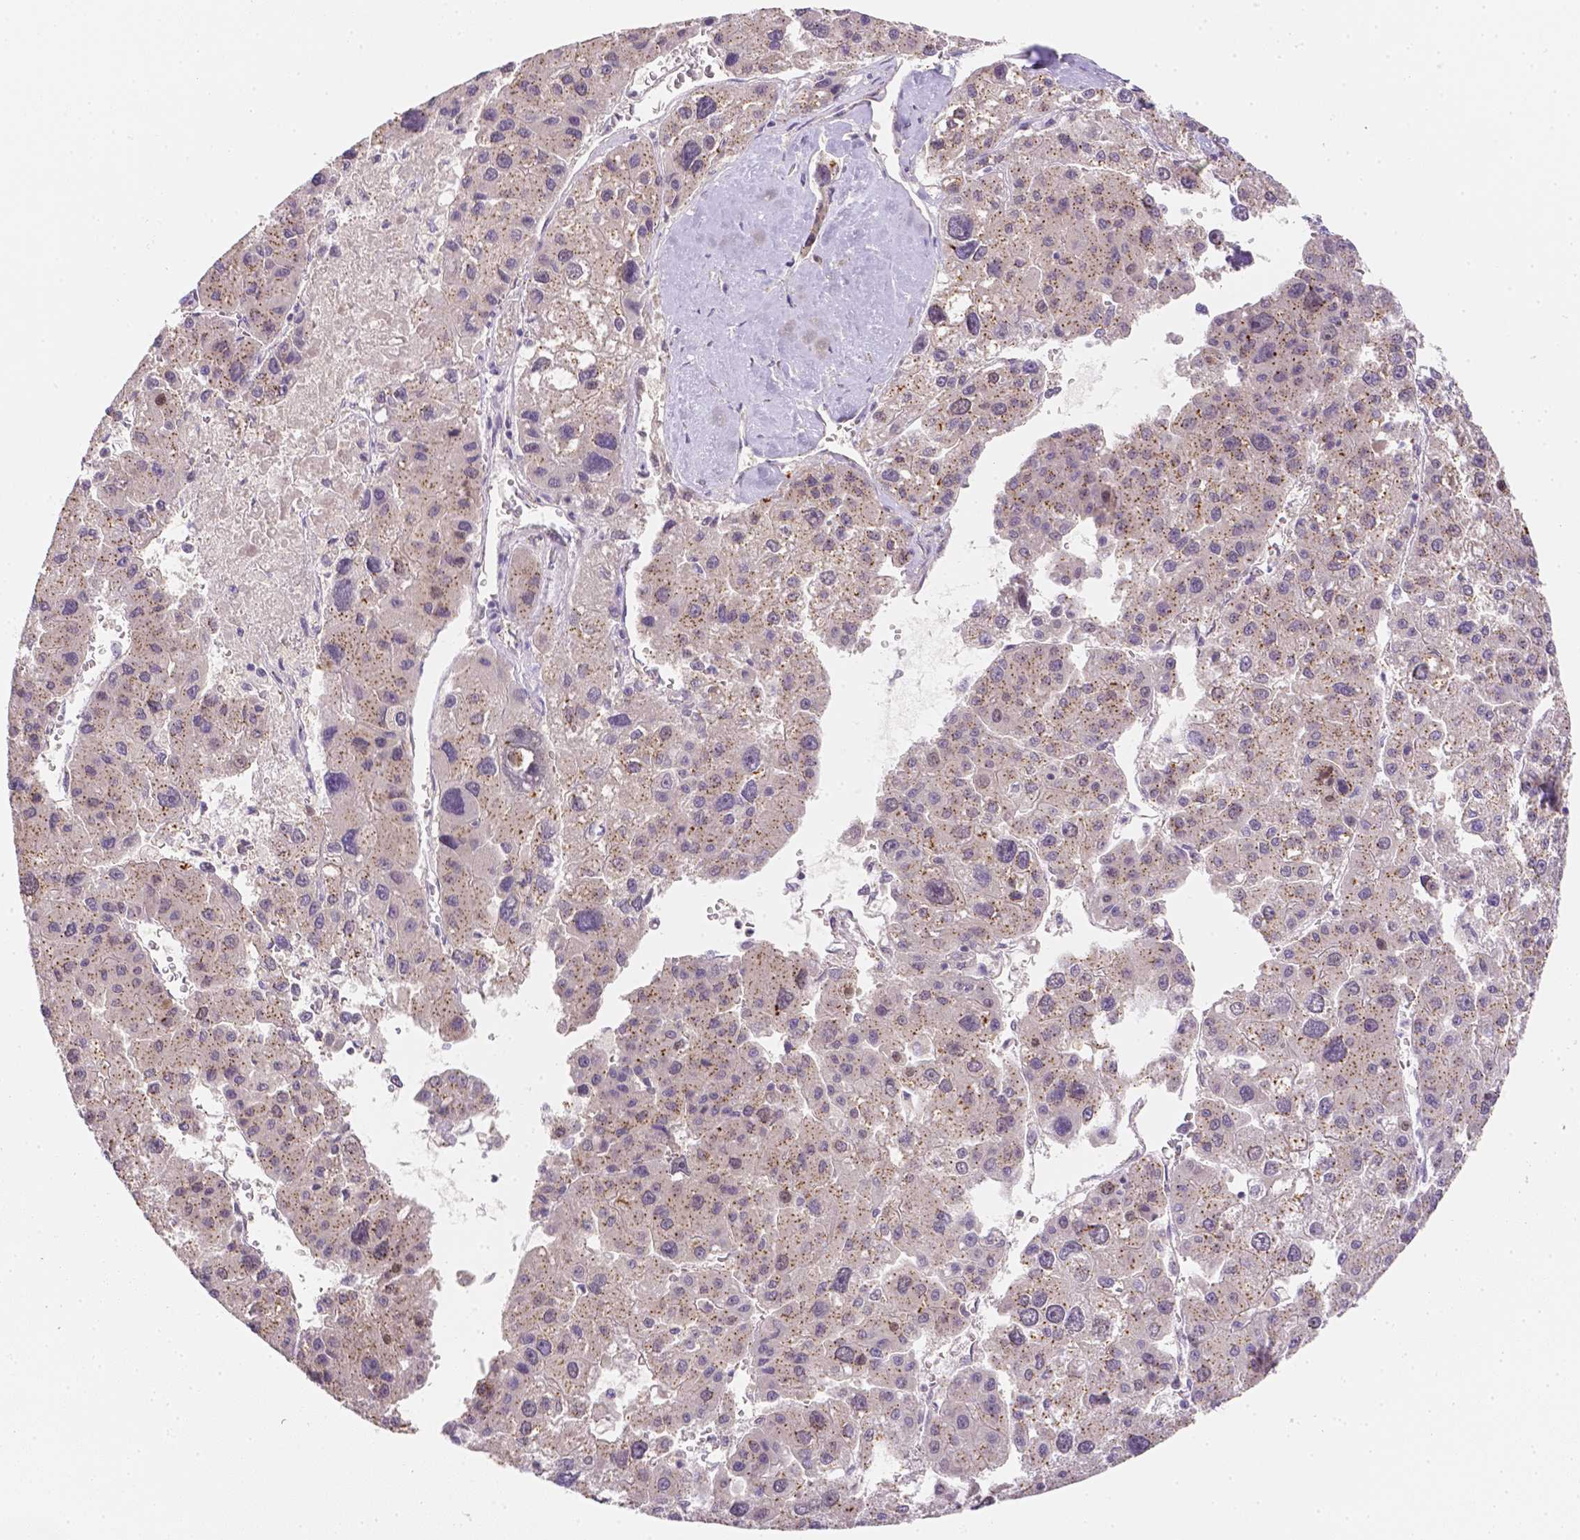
{"staining": {"intensity": "weak", "quantity": ">75%", "location": "cytoplasmic/membranous"}, "tissue": "liver cancer", "cell_type": "Tumor cells", "image_type": "cancer", "snomed": [{"axis": "morphology", "description": "Carcinoma, Hepatocellular, NOS"}, {"axis": "topography", "description": "Liver"}], "caption": "Immunohistochemical staining of human liver cancer displays weak cytoplasmic/membranous protein staining in about >75% of tumor cells.", "gene": "C10orf67", "patient": {"sex": "male", "age": 73}}